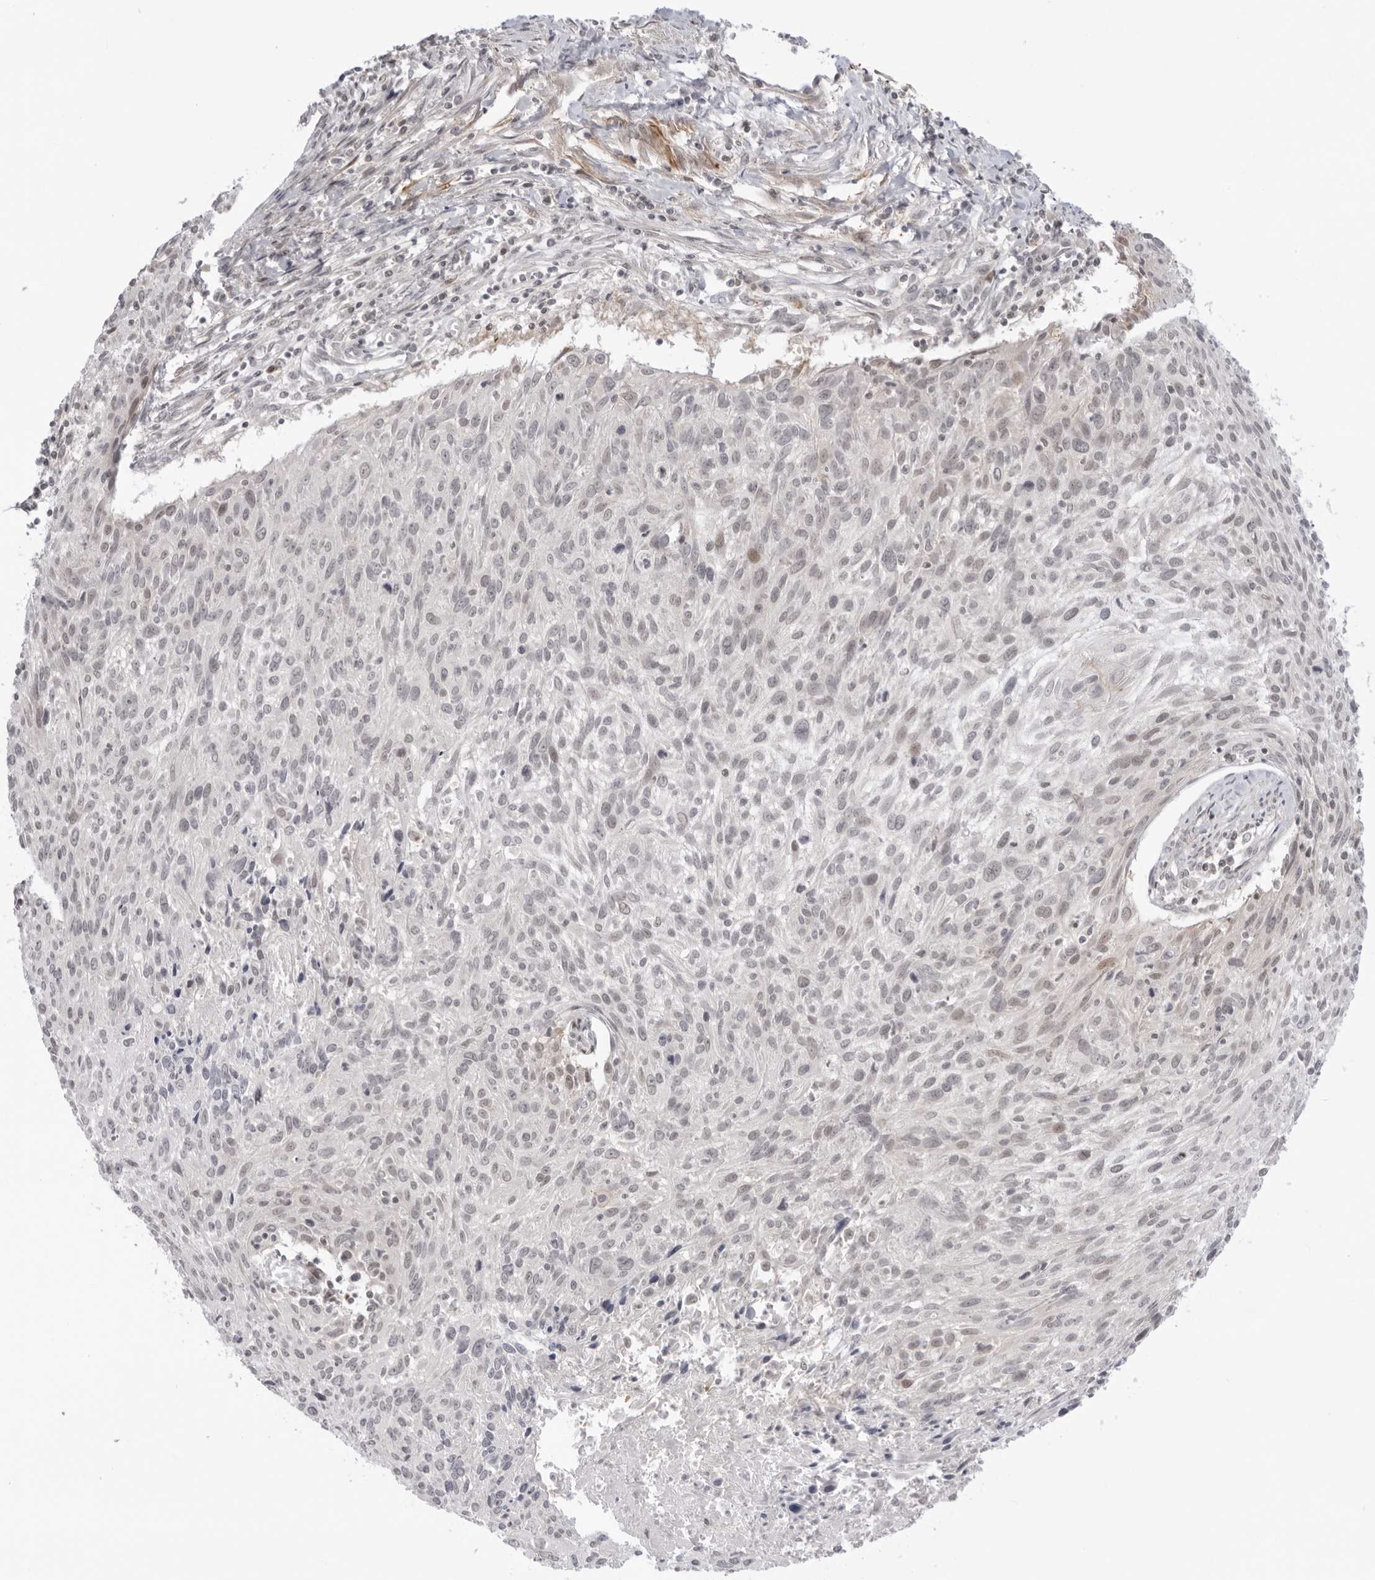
{"staining": {"intensity": "negative", "quantity": "none", "location": "none"}, "tissue": "cervical cancer", "cell_type": "Tumor cells", "image_type": "cancer", "snomed": [{"axis": "morphology", "description": "Squamous cell carcinoma, NOS"}, {"axis": "topography", "description": "Cervix"}], "caption": "There is no significant expression in tumor cells of cervical cancer (squamous cell carcinoma).", "gene": "RNF146", "patient": {"sex": "female", "age": 51}}